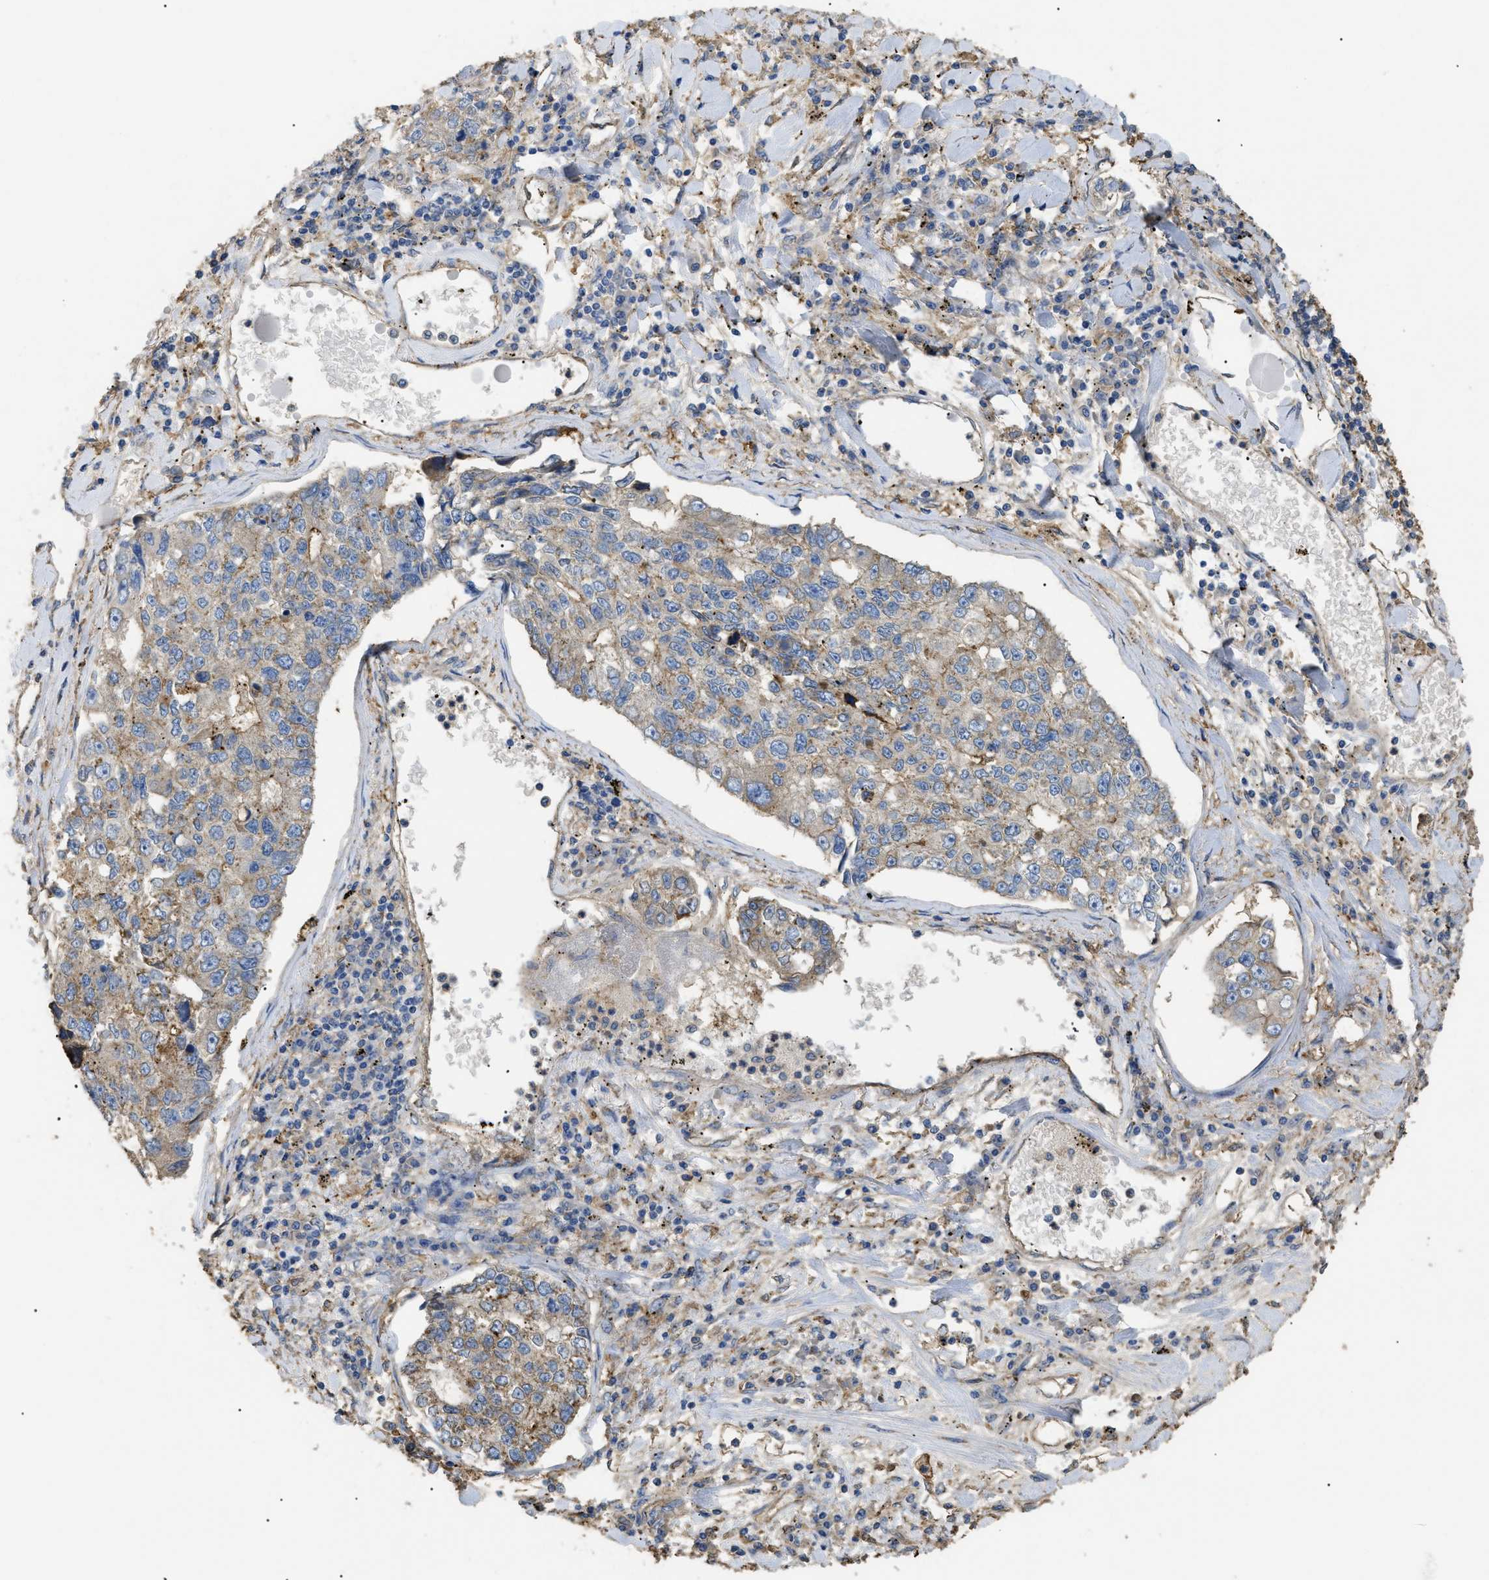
{"staining": {"intensity": "weak", "quantity": "25%-75%", "location": "cytoplasmic/membranous"}, "tissue": "lung cancer", "cell_type": "Tumor cells", "image_type": "cancer", "snomed": [{"axis": "morphology", "description": "Adenocarcinoma, NOS"}, {"axis": "topography", "description": "Lung"}], "caption": "IHC (DAB (3,3'-diaminobenzidine)) staining of human lung adenocarcinoma reveals weak cytoplasmic/membranous protein expression in approximately 25%-75% of tumor cells. (Stains: DAB in brown, nuclei in blue, Microscopy: brightfield microscopy at high magnification).", "gene": "ANXA4", "patient": {"sex": "male", "age": 49}}